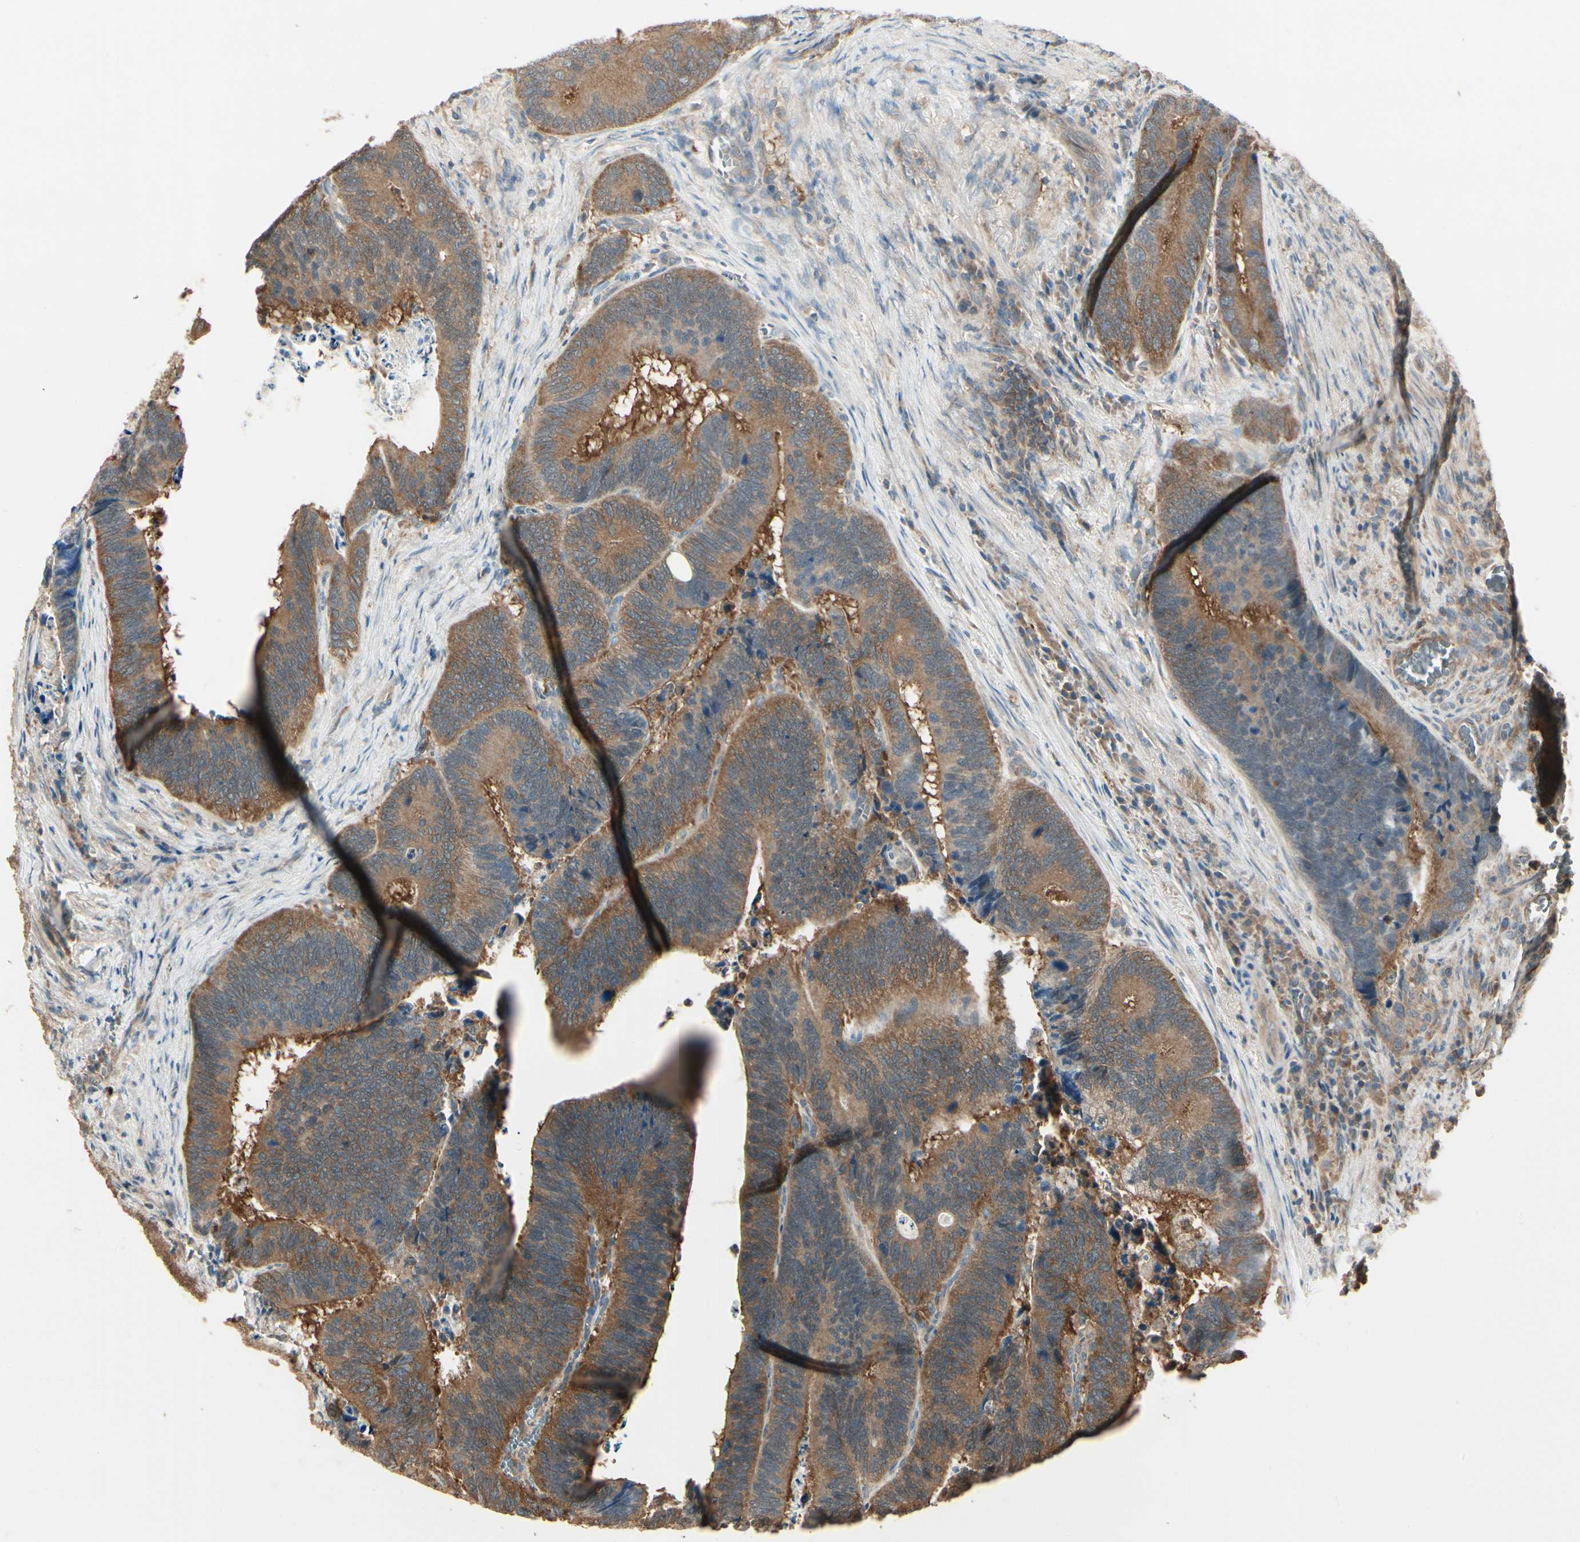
{"staining": {"intensity": "strong", "quantity": ">75%", "location": "cytoplasmic/membranous"}, "tissue": "colorectal cancer", "cell_type": "Tumor cells", "image_type": "cancer", "snomed": [{"axis": "morphology", "description": "Adenocarcinoma, NOS"}, {"axis": "topography", "description": "Colon"}], "caption": "About >75% of tumor cells in colorectal cancer show strong cytoplasmic/membranous protein expression as visualized by brown immunohistochemical staining.", "gene": "CCT7", "patient": {"sex": "male", "age": 72}}